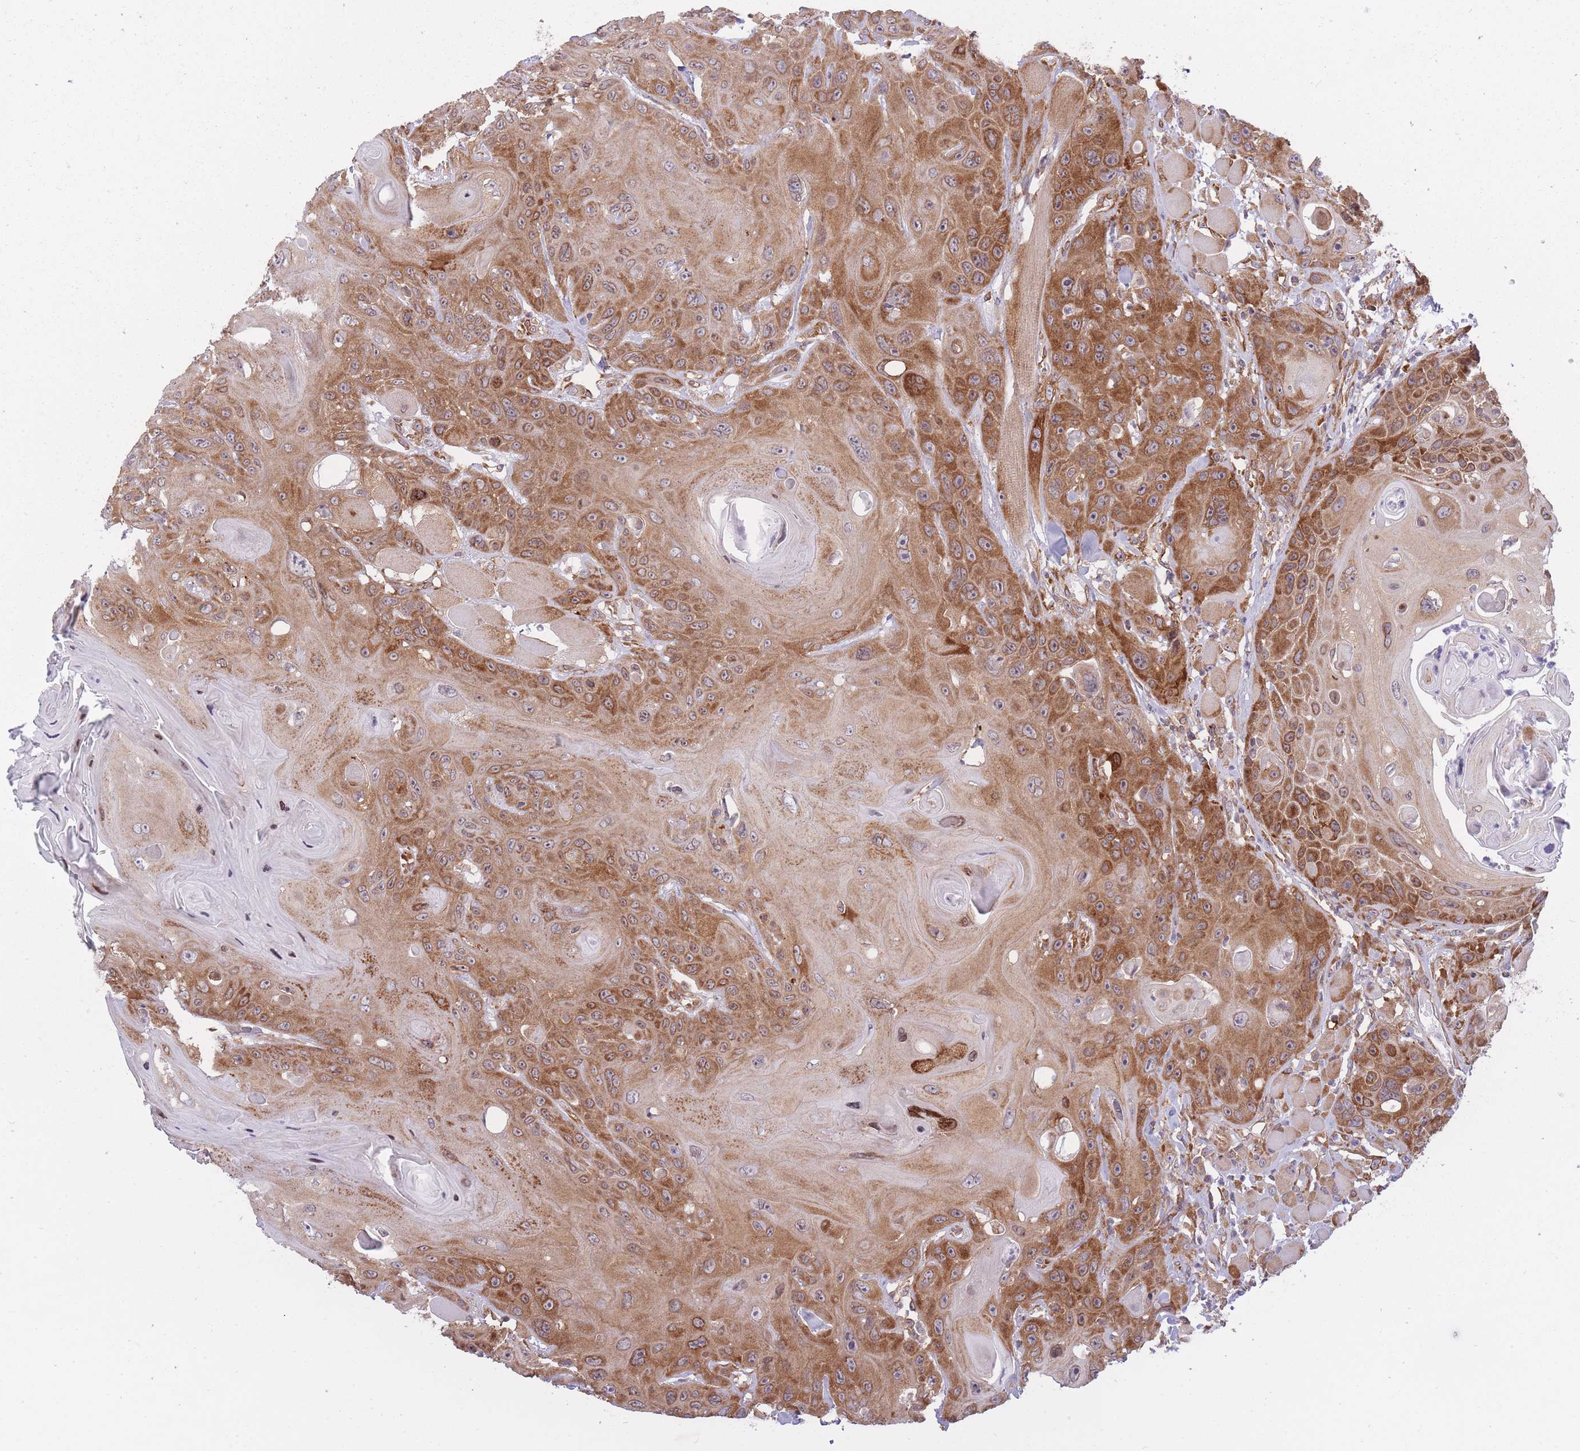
{"staining": {"intensity": "moderate", "quantity": ">75%", "location": "cytoplasmic/membranous"}, "tissue": "head and neck cancer", "cell_type": "Tumor cells", "image_type": "cancer", "snomed": [{"axis": "morphology", "description": "Squamous cell carcinoma, NOS"}, {"axis": "topography", "description": "Head-Neck"}], "caption": "The photomicrograph demonstrates a brown stain indicating the presence of a protein in the cytoplasmic/membranous of tumor cells in squamous cell carcinoma (head and neck).", "gene": "CCDC124", "patient": {"sex": "female", "age": 59}}